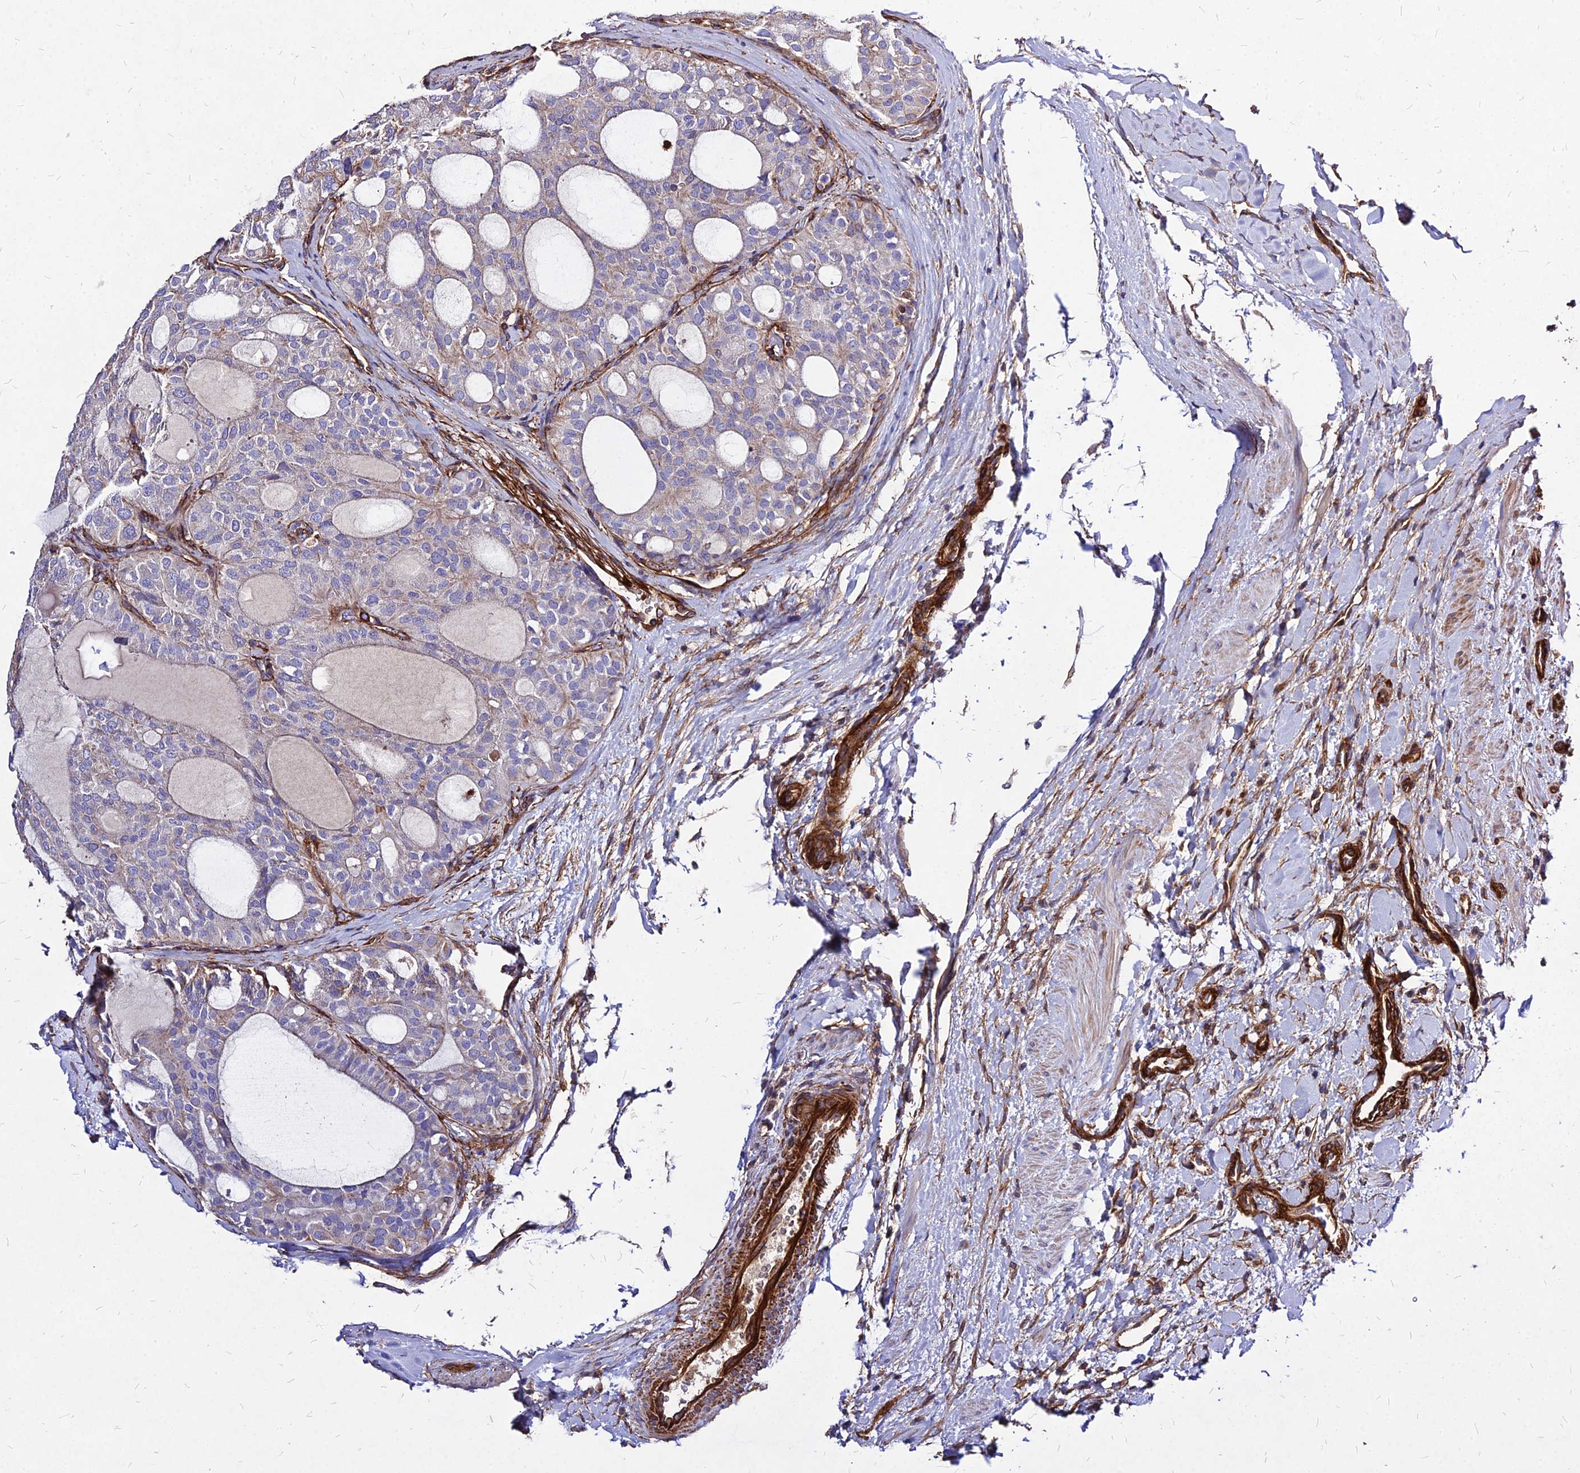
{"staining": {"intensity": "weak", "quantity": "<25%", "location": "cytoplasmic/membranous"}, "tissue": "thyroid cancer", "cell_type": "Tumor cells", "image_type": "cancer", "snomed": [{"axis": "morphology", "description": "Follicular adenoma carcinoma, NOS"}, {"axis": "topography", "description": "Thyroid gland"}], "caption": "A high-resolution histopathology image shows immunohistochemistry (IHC) staining of thyroid cancer, which shows no significant expression in tumor cells. (DAB immunohistochemistry (IHC) visualized using brightfield microscopy, high magnification).", "gene": "EFCC1", "patient": {"sex": "male", "age": 75}}